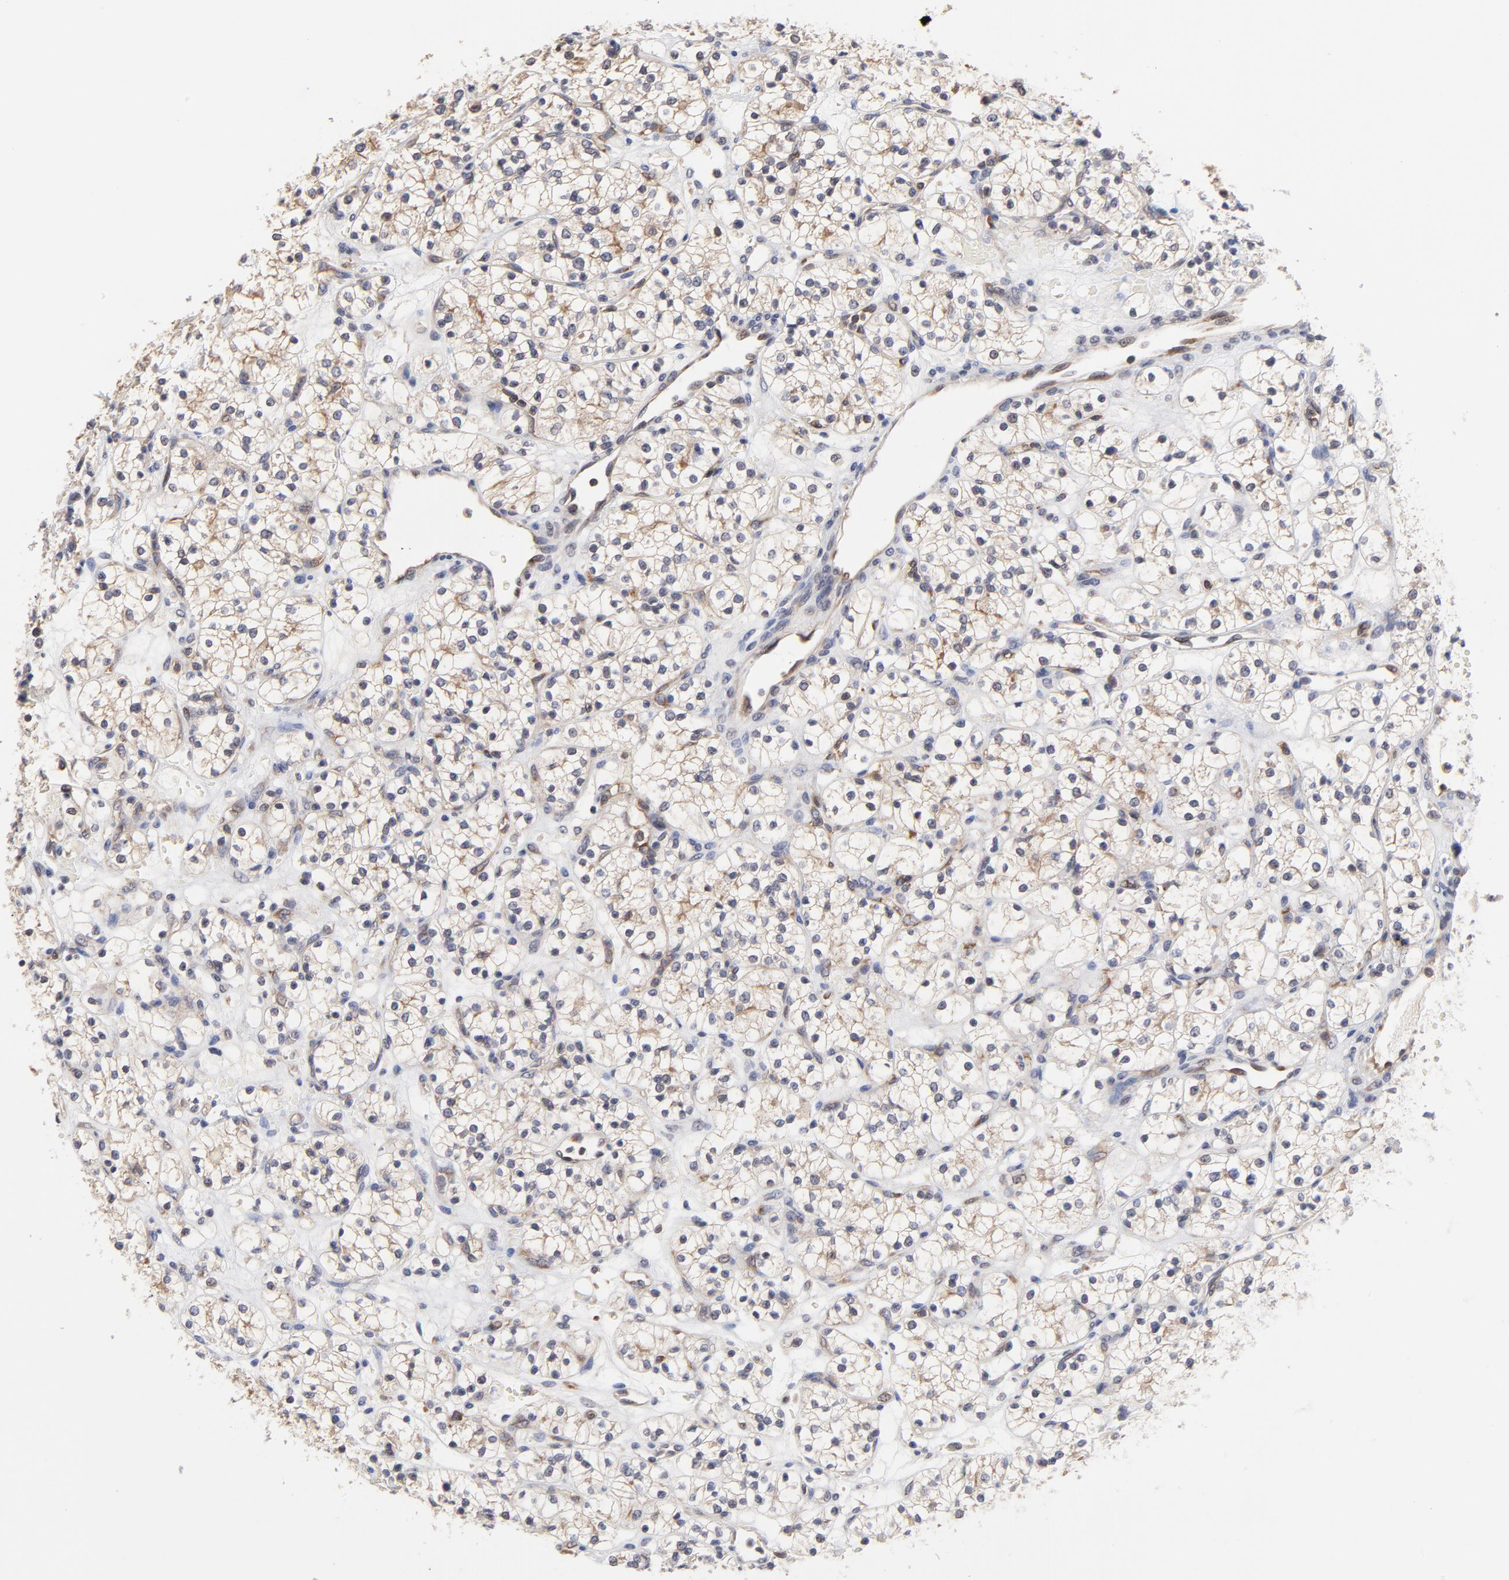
{"staining": {"intensity": "weak", "quantity": ">75%", "location": "cytoplasmic/membranous"}, "tissue": "renal cancer", "cell_type": "Tumor cells", "image_type": "cancer", "snomed": [{"axis": "morphology", "description": "Adenocarcinoma, NOS"}, {"axis": "topography", "description": "Kidney"}], "caption": "Immunohistochemistry (IHC) of human renal adenocarcinoma demonstrates low levels of weak cytoplasmic/membranous expression in about >75% of tumor cells.", "gene": "ZNF157", "patient": {"sex": "female", "age": 60}}